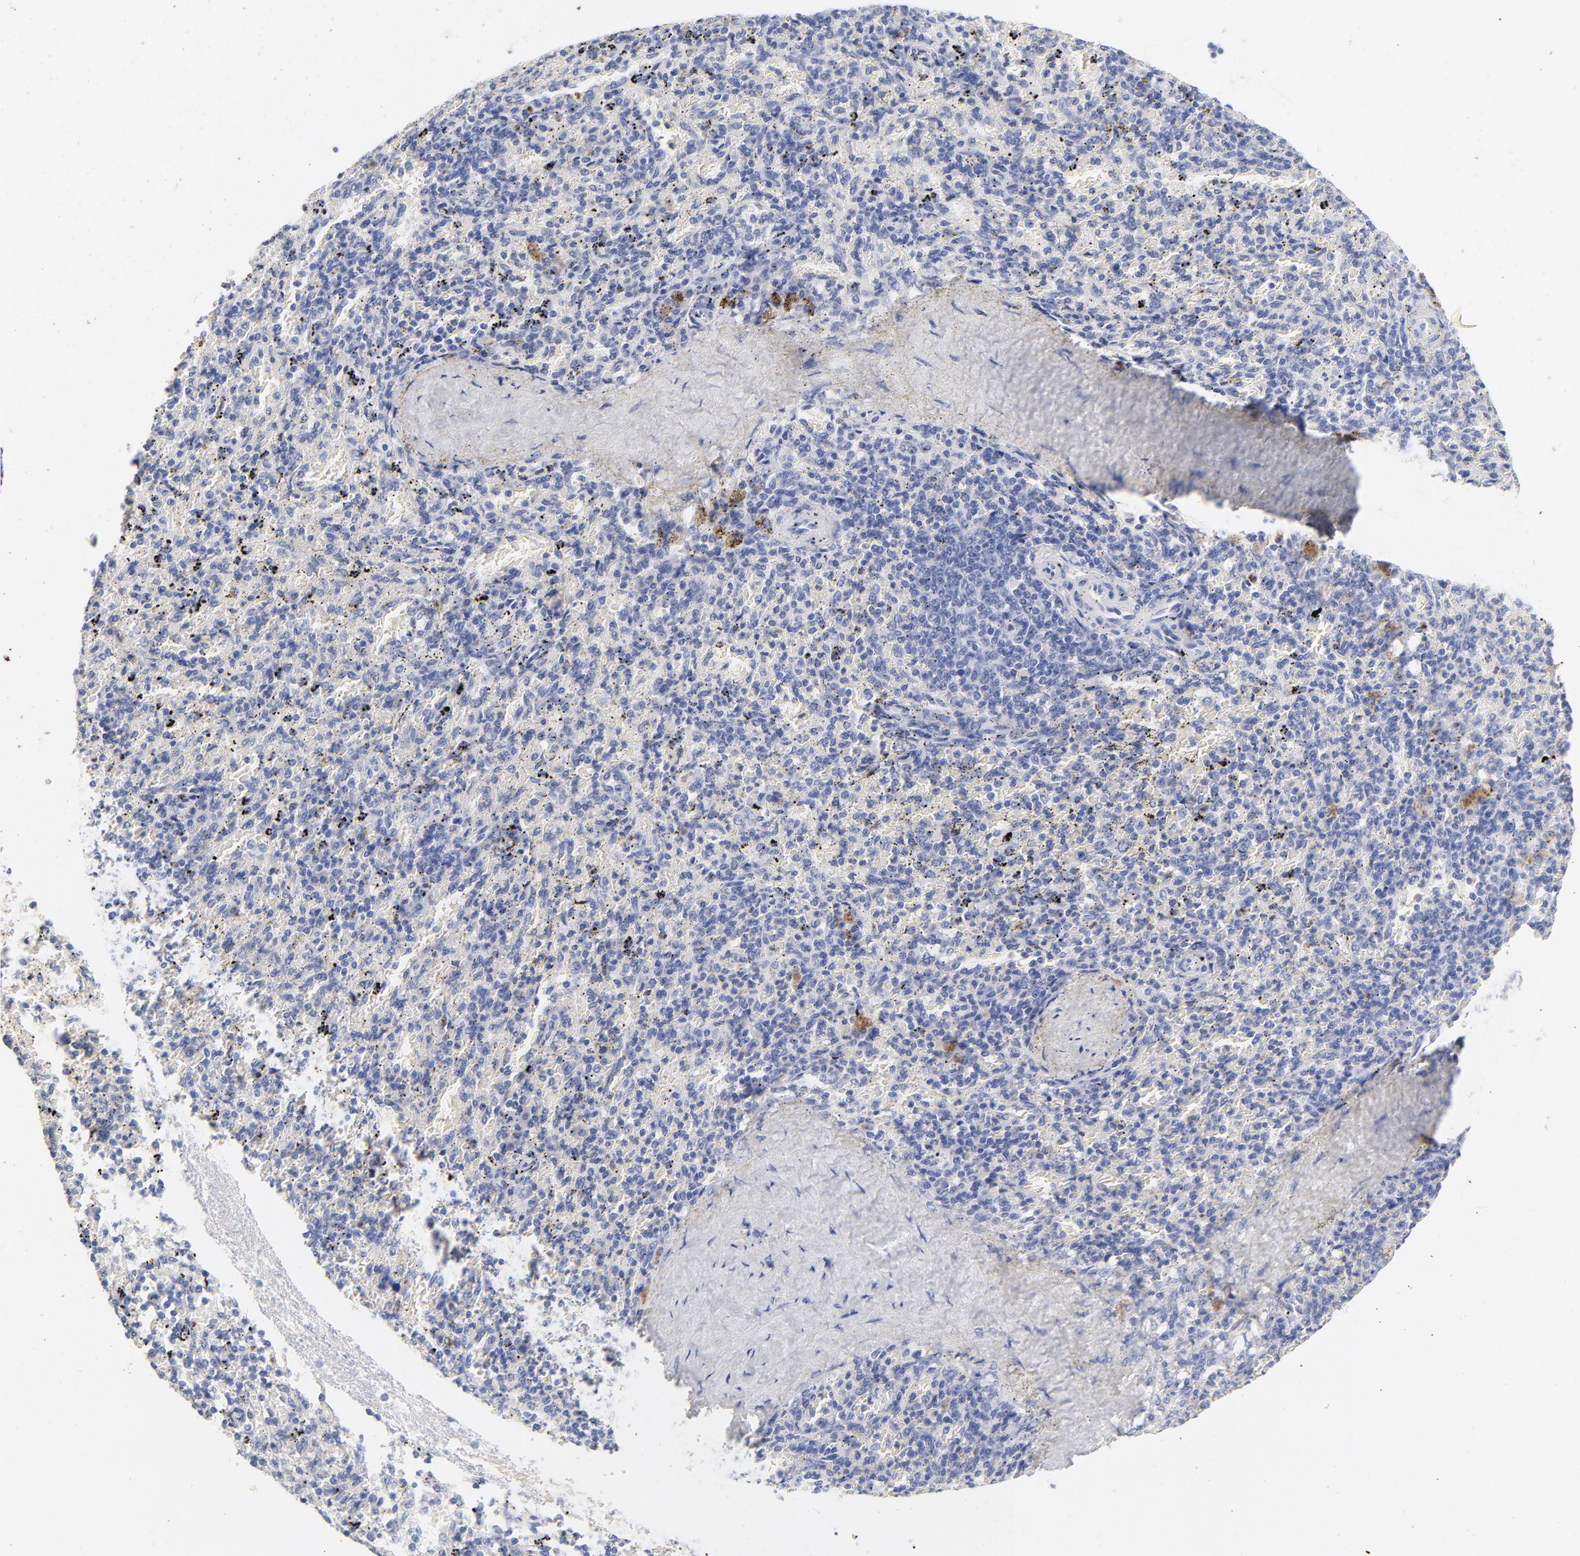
{"staining": {"intensity": "negative", "quantity": "none", "location": "none"}, "tissue": "spleen", "cell_type": "Cells in red pulp", "image_type": "normal", "snomed": [{"axis": "morphology", "description": "Normal tissue, NOS"}, {"axis": "topography", "description": "Spleen"}], "caption": "High magnification brightfield microscopy of normal spleen stained with DAB (brown) and counterstained with hematoxylin (blue): cells in red pulp show no significant staining.", "gene": "CPS1", "patient": {"sex": "female", "age": 43}}